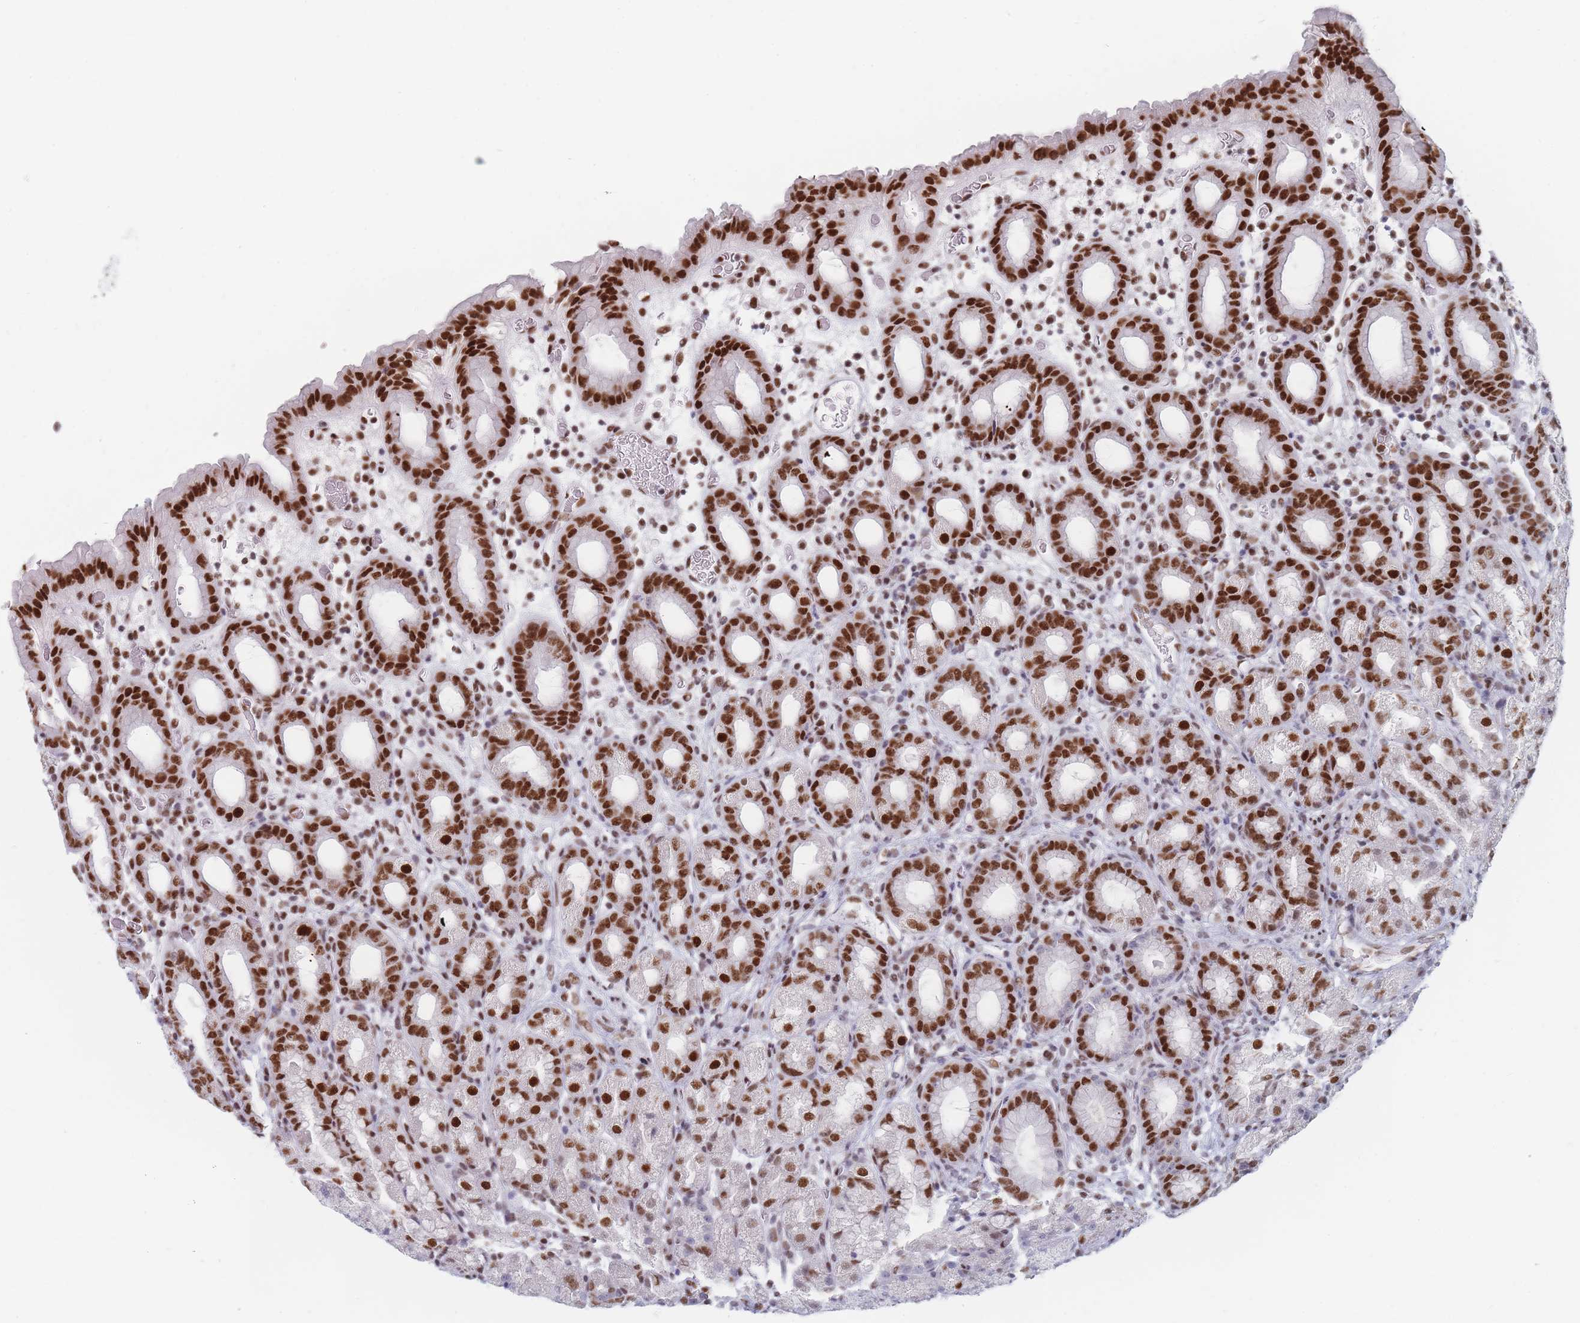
{"staining": {"intensity": "strong", "quantity": "25%-75%", "location": "nuclear"}, "tissue": "stomach", "cell_type": "Glandular cells", "image_type": "normal", "snomed": [{"axis": "morphology", "description": "Normal tissue, NOS"}, {"axis": "topography", "description": "Stomach, upper"}, {"axis": "topography", "description": "Stomach, lower"}, {"axis": "topography", "description": "Small intestine"}], "caption": "A micrograph showing strong nuclear expression in approximately 25%-75% of glandular cells in normal stomach, as visualized by brown immunohistochemical staining.", "gene": "SAFB2", "patient": {"sex": "male", "age": 68}}